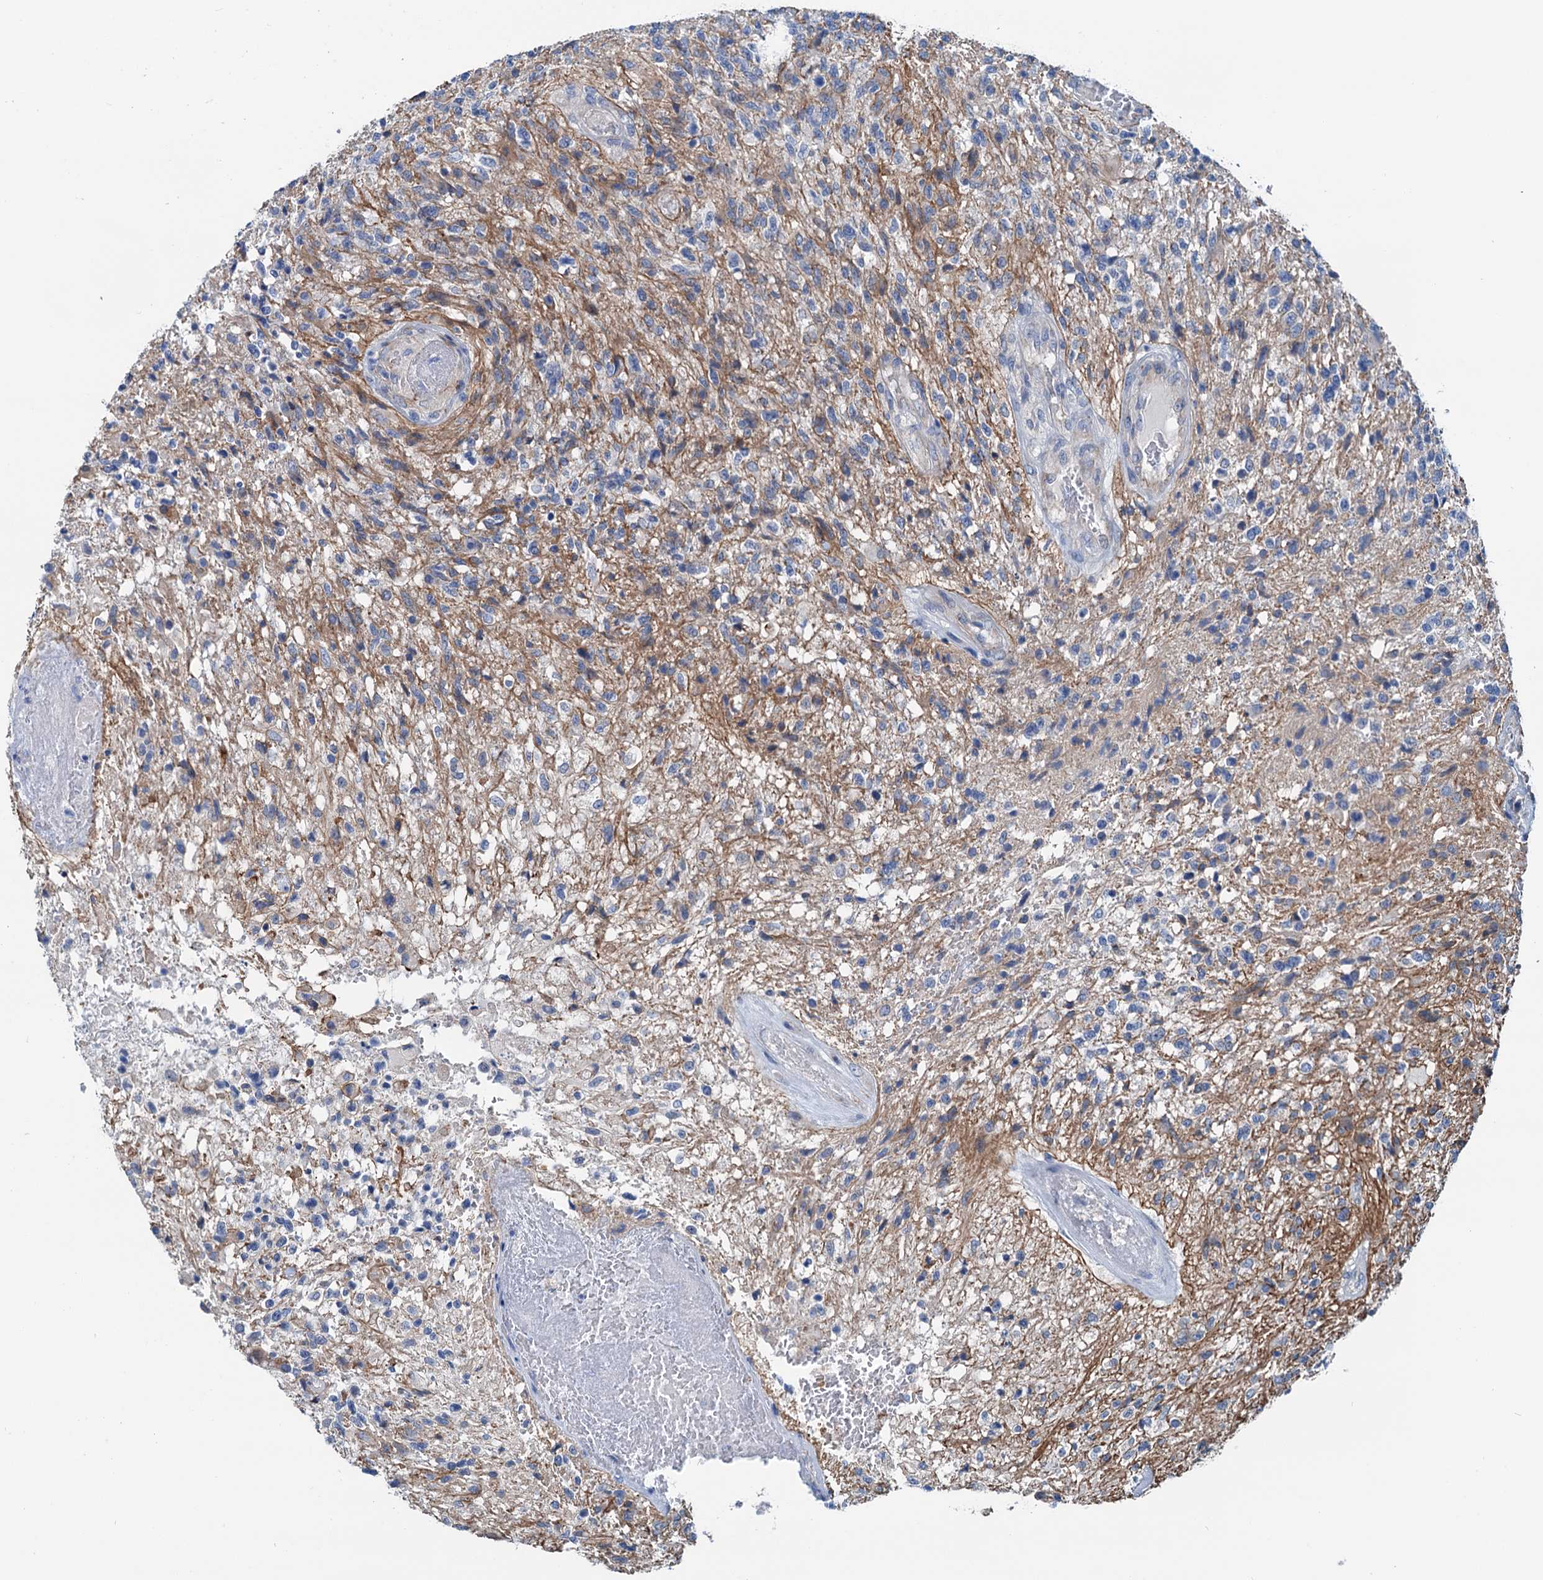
{"staining": {"intensity": "negative", "quantity": "none", "location": "none"}, "tissue": "glioma", "cell_type": "Tumor cells", "image_type": "cancer", "snomed": [{"axis": "morphology", "description": "Glioma, malignant, High grade"}, {"axis": "topography", "description": "Brain"}], "caption": "DAB immunohistochemical staining of glioma shows no significant staining in tumor cells.", "gene": "ELAC1", "patient": {"sex": "male", "age": 56}}